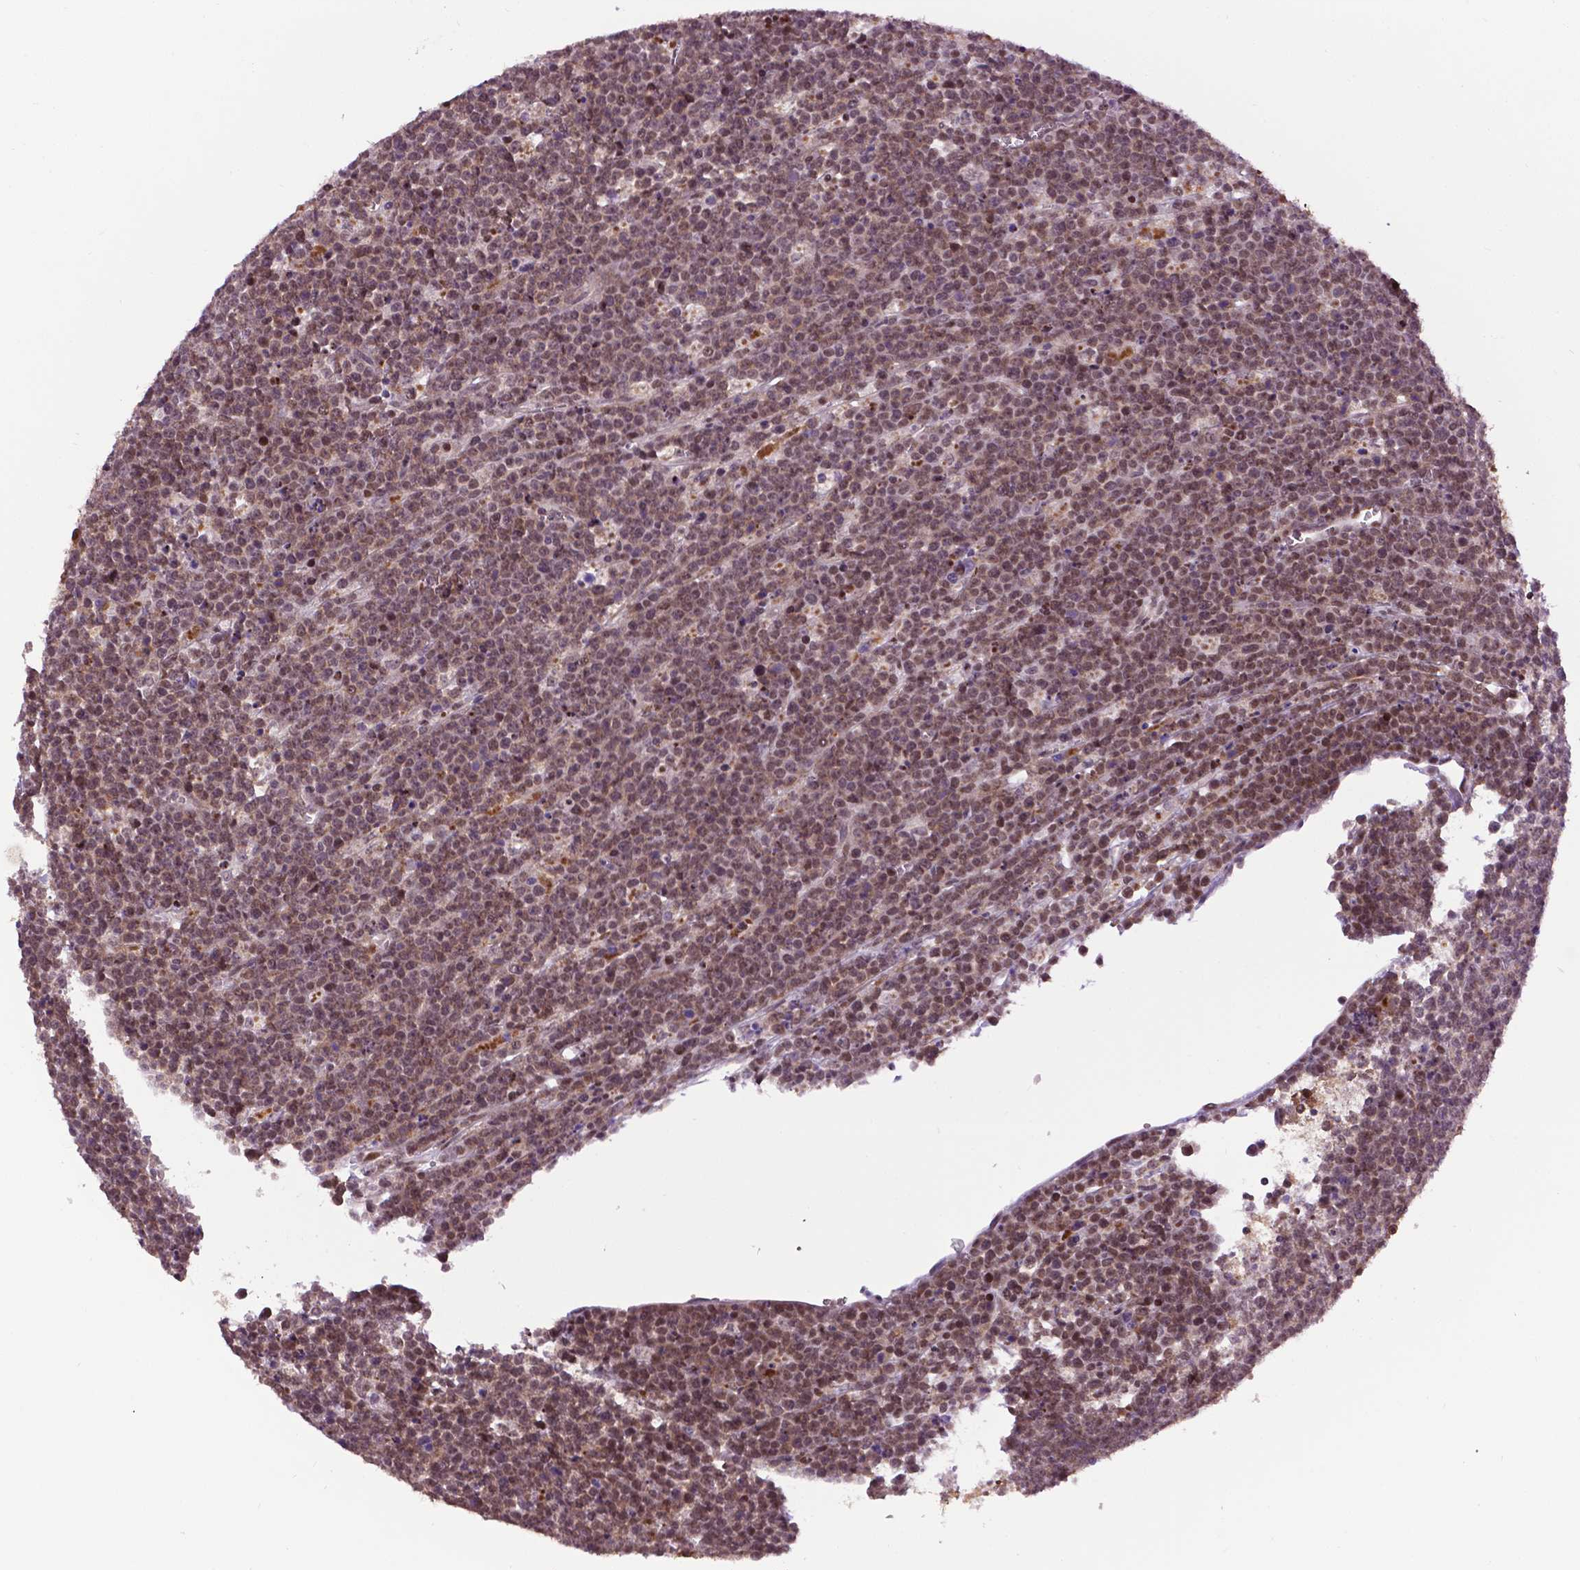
{"staining": {"intensity": "moderate", "quantity": ">75%", "location": "nuclear"}, "tissue": "lymphoma", "cell_type": "Tumor cells", "image_type": "cancer", "snomed": [{"axis": "morphology", "description": "Malignant lymphoma, non-Hodgkin's type, High grade"}, {"axis": "topography", "description": "Ovary"}], "caption": "A brown stain highlights moderate nuclear expression of a protein in malignant lymphoma, non-Hodgkin's type (high-grade) tumor cells. Ihc stains the protein of interest in brown and the nuclei are stained blue.", "gene": "ZNF41", "patient": {"sex": "female", "age": 56}}